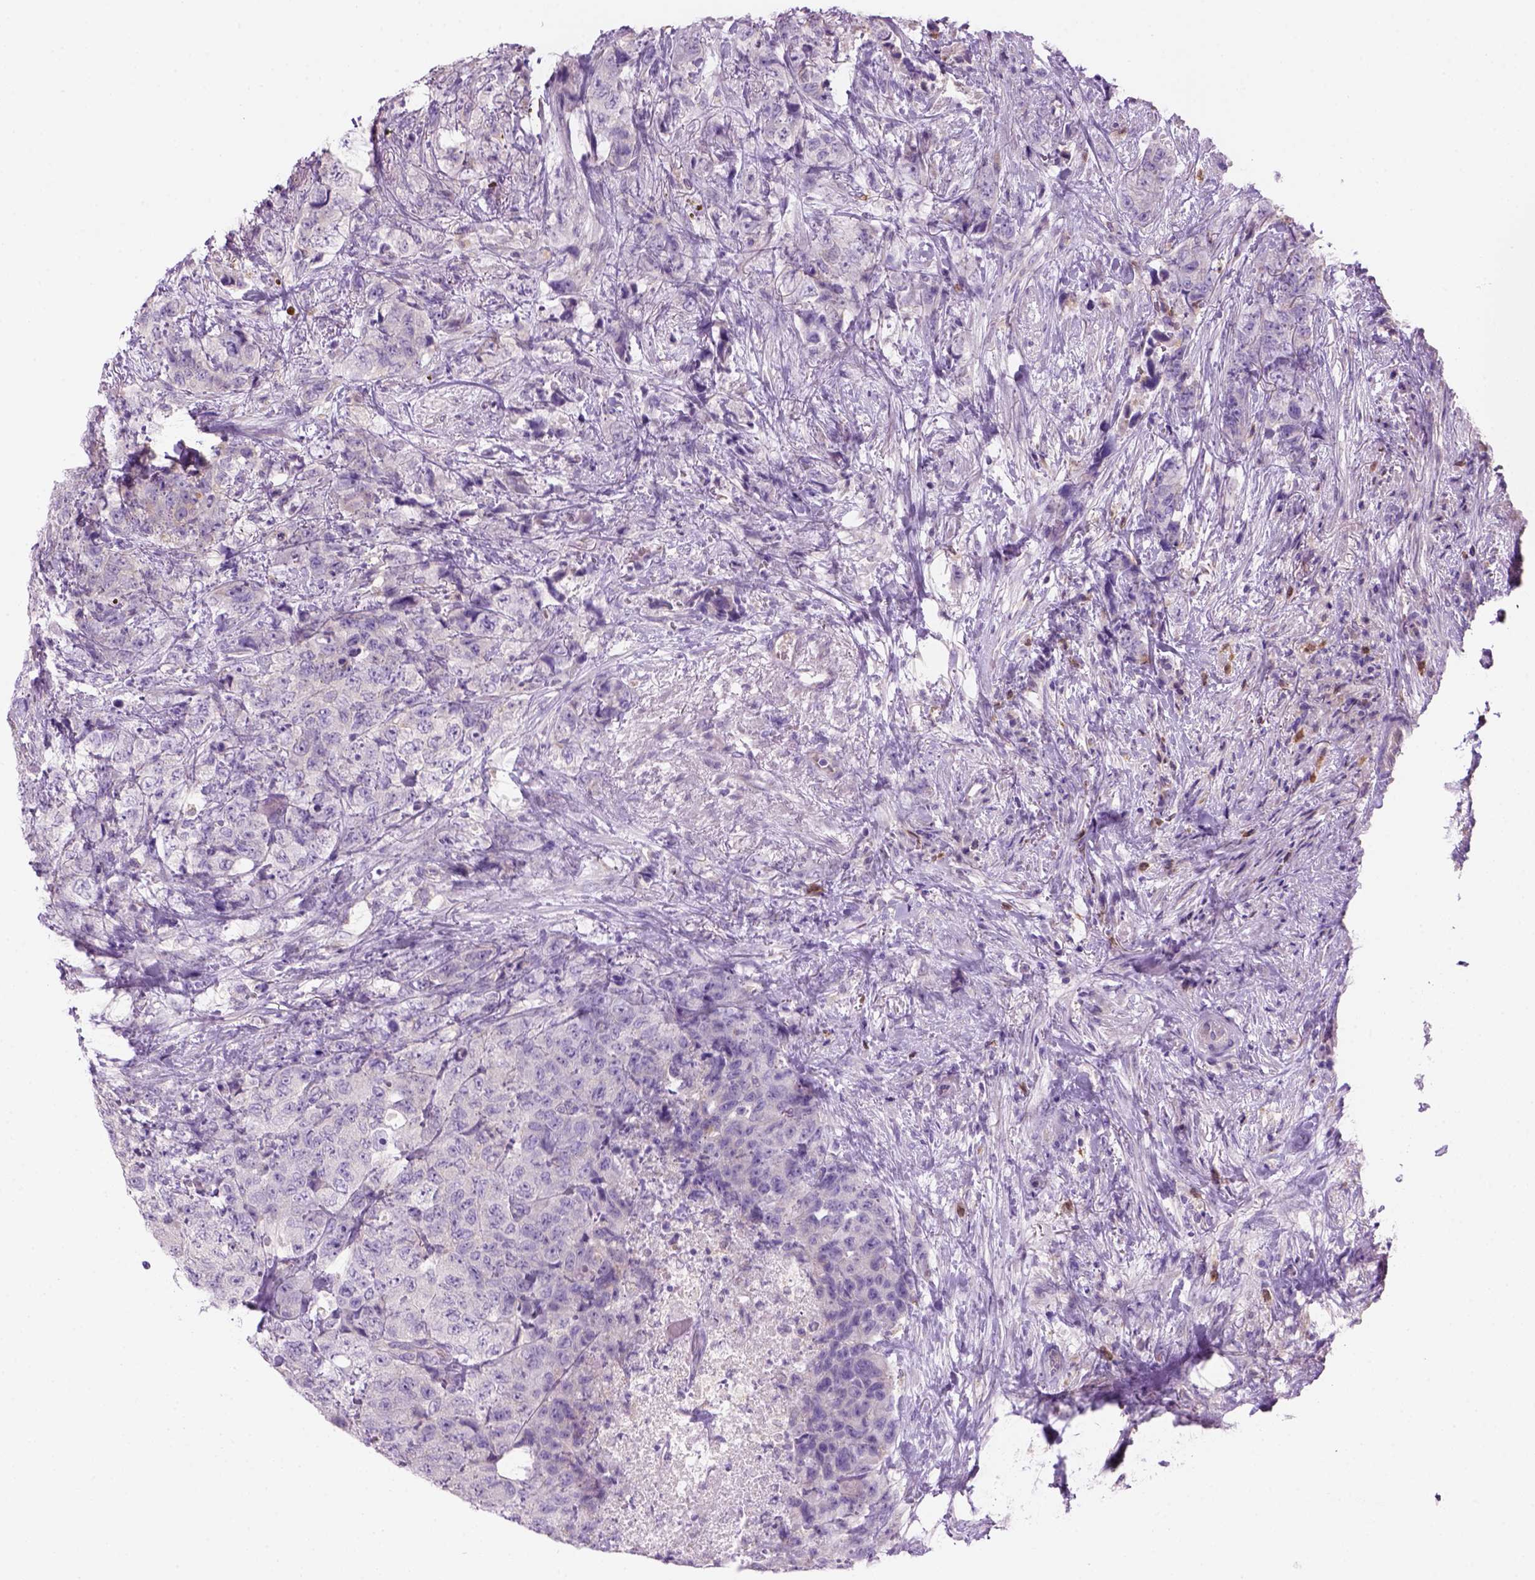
{"staining": {"intensity": "negative", "quantity": "none", "location": "none"}, "tissue": "urothelial cancer", "cell_type": "Tumor cells", "image_type": "cancer", "snomed": [{"axis": "morphology", "description": "Urothelial carcinoma, High grade"}, {"axis": "topography", "description": "Urinary bladder"}], "caption": "Immunohistochemistry (IHC) image of high-grade urothelial carcinoma stained for a protein (brown), which demonstrates no positivity in tumor cells.", "gene": "CD84", "patient": {"sex": "female", "age": 78}}